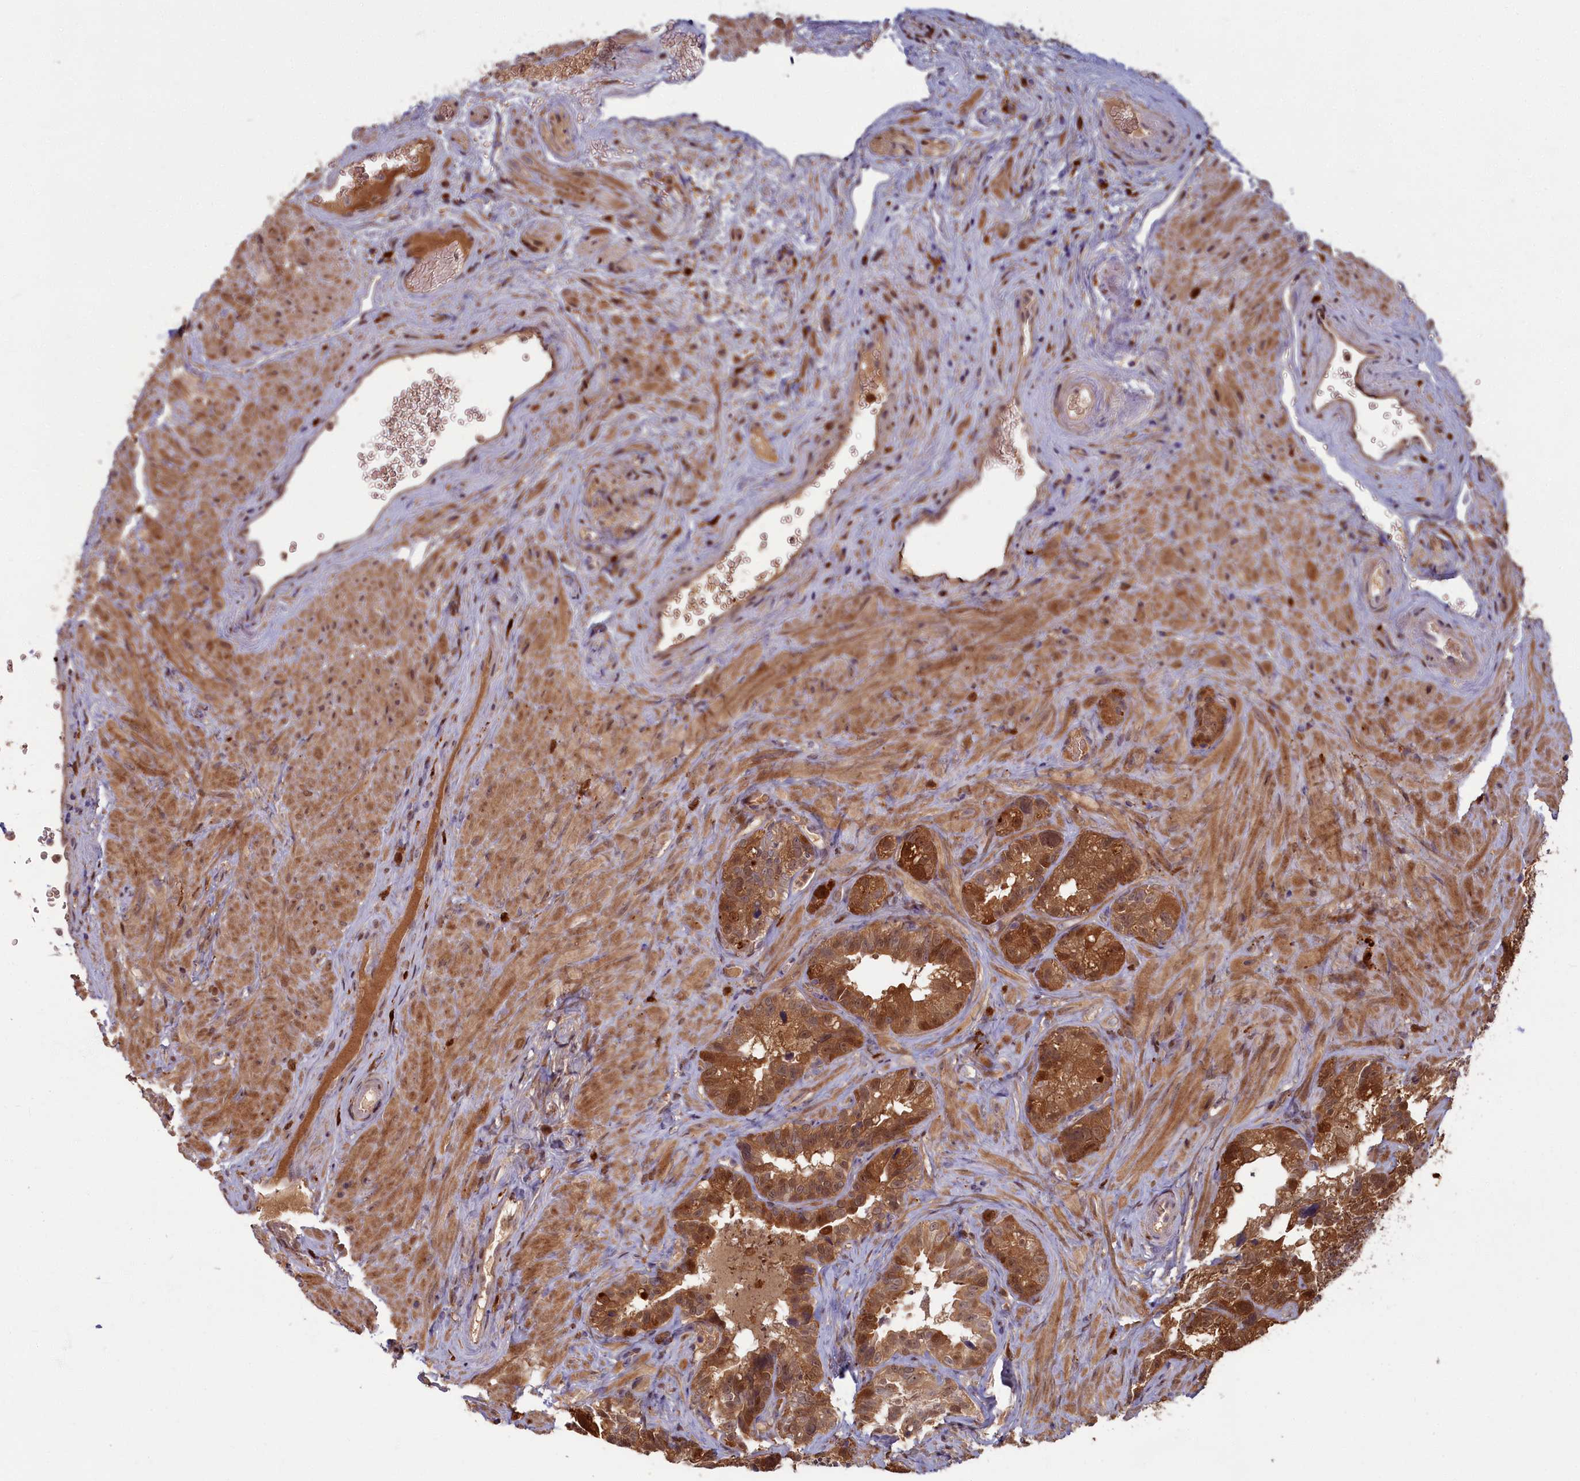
{"staining": {"intensity": "moderate", "quantity": ">75%", "location": "cytoplasmic/membranous,nuclear"}, "tissue": "seminal vesicle", "cell_type": "Glandular cells", "image_type": "normal", "snomed": [{"axis": "morphology", "description": "Normal tissue, NOS"}, {"axis": "topography", "description": "Seminal veicle"}, {"axis": "topography", "description": "Peripheral nerve tissue"}], "caption": "DAB immunohistochemical staining of normal seminal vesicle demonstrates moderate cytoplasmic/membranous,nuclear protein expression in approximately >75% of glandular cells. (DAB = brown stain, brightfield microscopy at high magnification).", "gene": "BLVRB", "patient": {"sex": "male", "age": 67}}